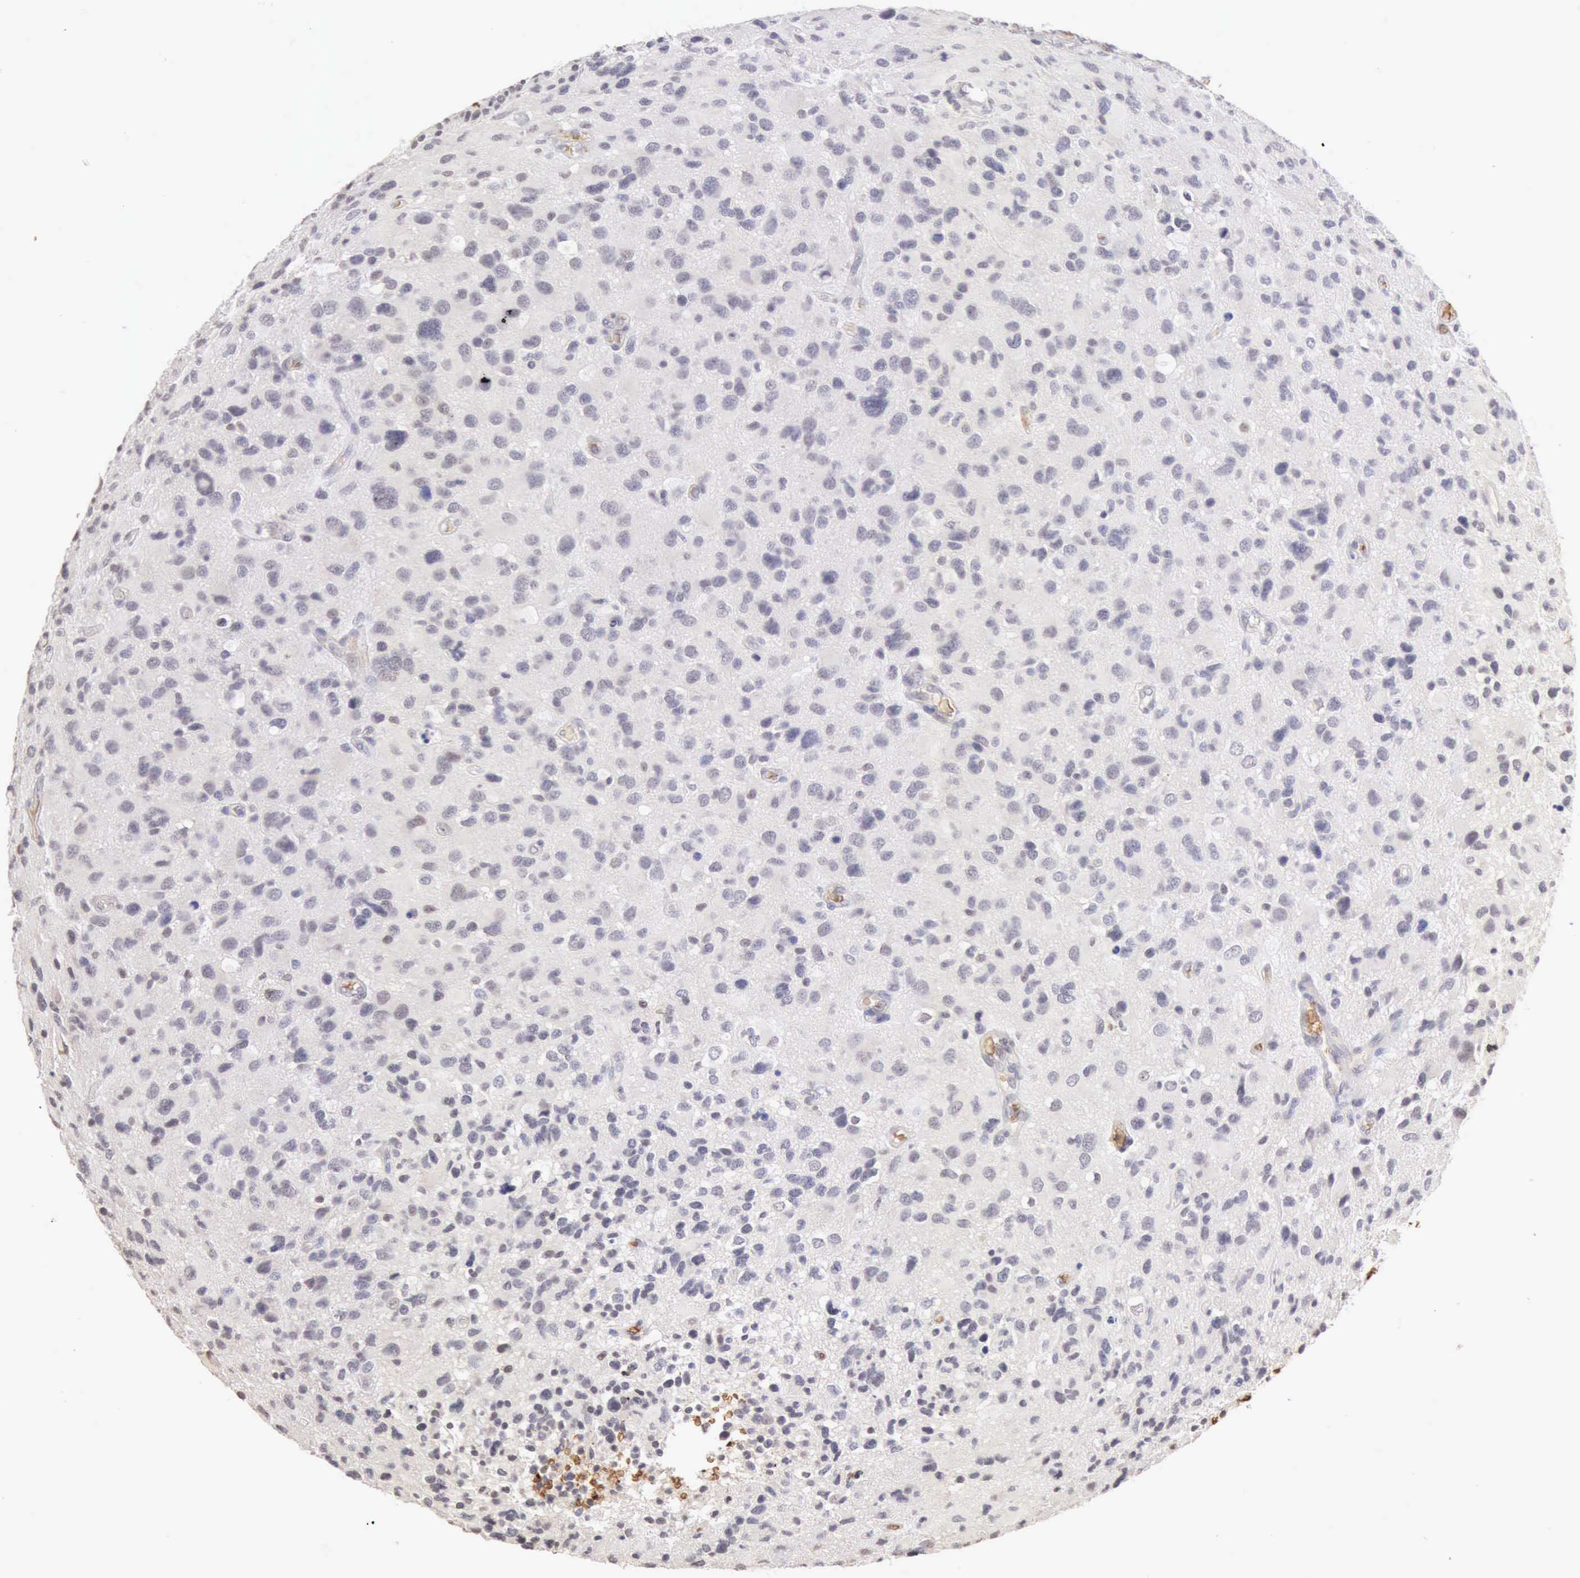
{"staining": {"intensity": "negative", "quantity": "none", "location": "none"}, "tissue": "glioma", "cell_type": "Tumor cells", "image_type": "cancer", "snomed": [{"axis": "morphology", "description": "Glioma, malignant, High grade"}, {"axis": "topography", "description": "Brain"}], "caption": "Protein analysis of malignant glioma (high-grade) reveals no significant expression in tumor cells. The staining was performed using DAB to visualize the protein expression in brown, while the nuclei were stained in blue with hematoxylin (Magnification: 20x).", "gene": "CFI", "patient": {"sex": "male", "age": 69}}